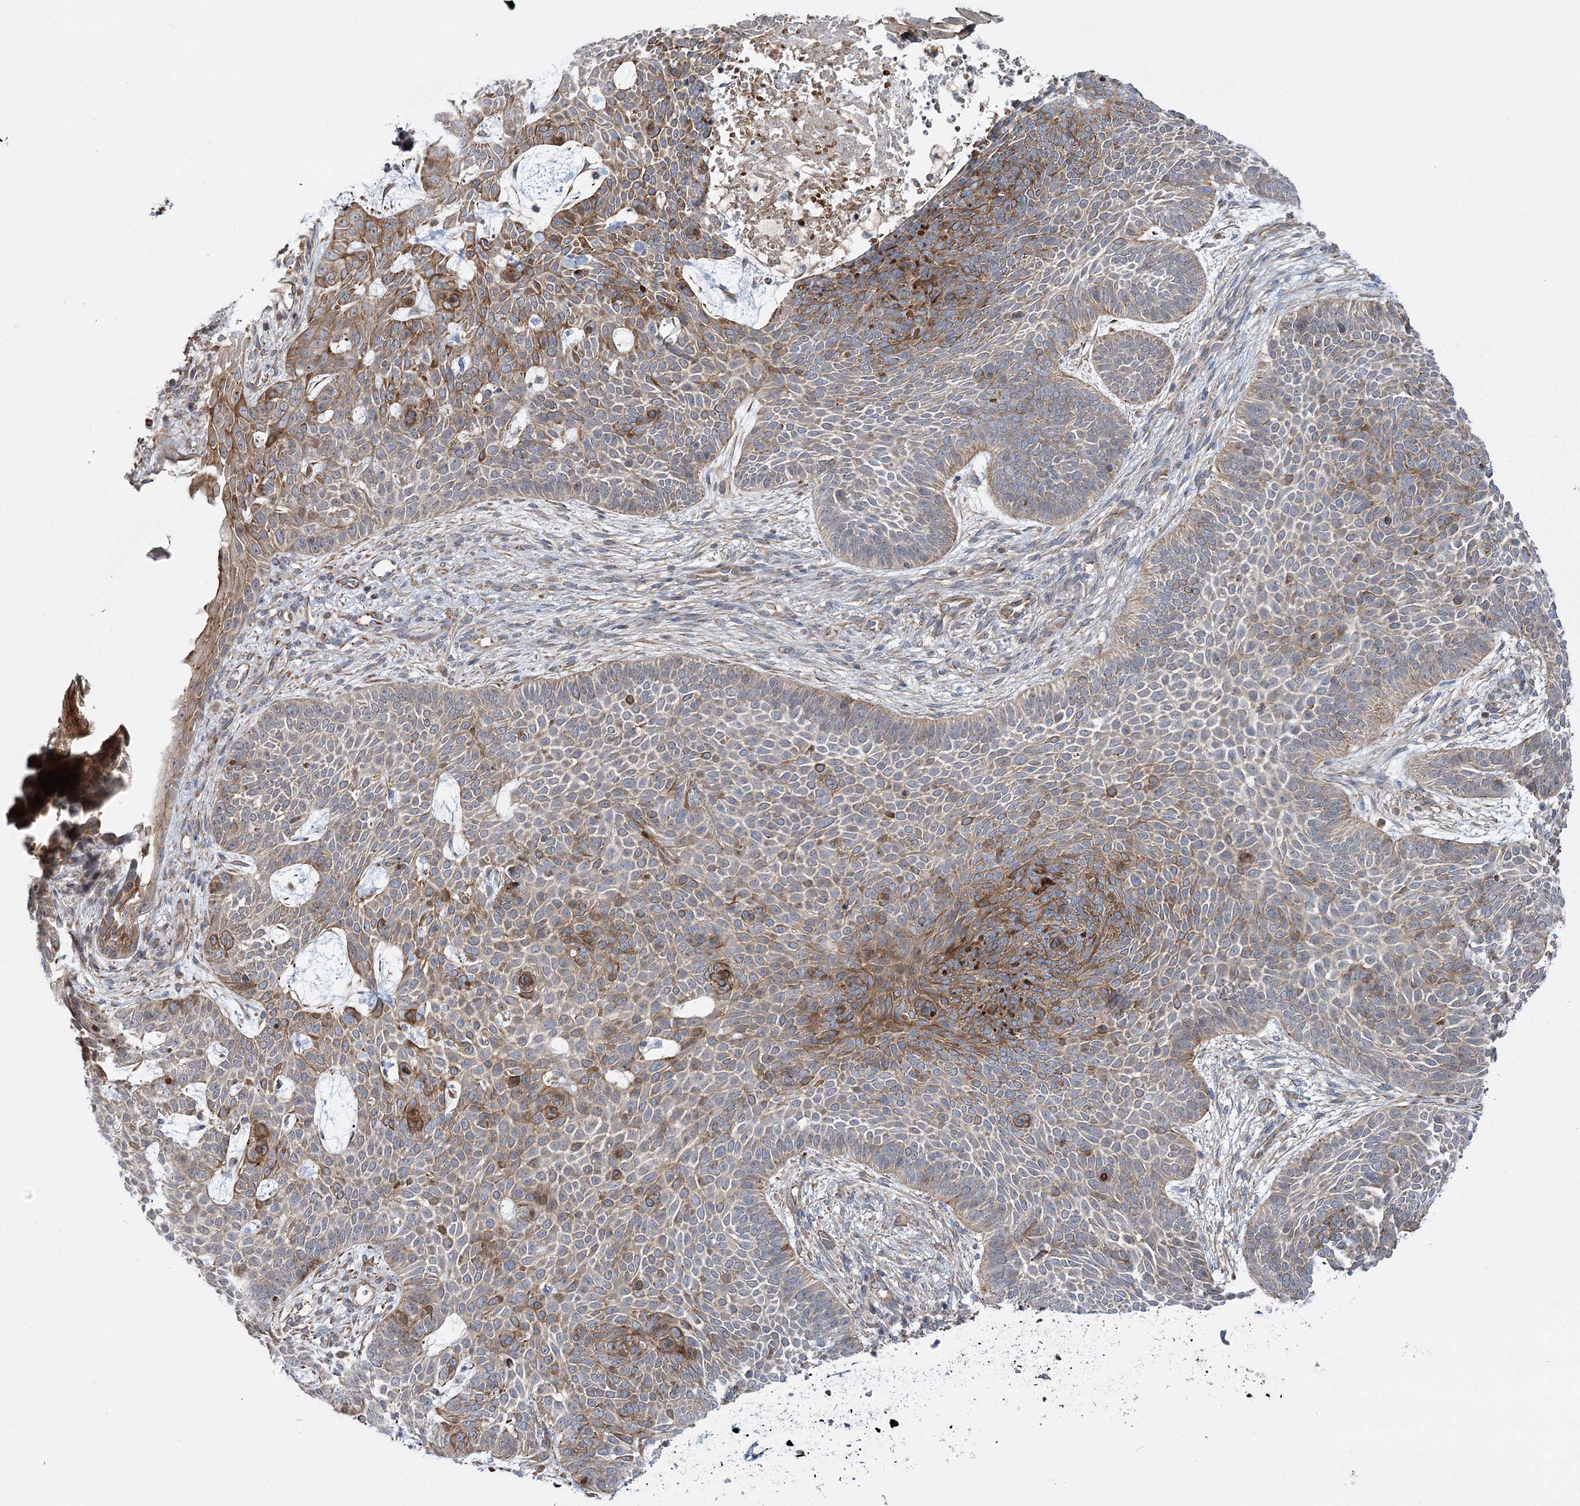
{"staining": {"intensity": "moderate", "quantity": "25%-75%", "location": "cytoplasmic/membranous"}, "tissue": "skin cancer", "cell_type": "Tumor cells", "image_type": "cancer", "snomed": [{"axis": "morphology", "description": "Basal cell carcinoma"}, {"axis": "topography", "description": "Skin"}], "caption": "Moderate cytoplasmic/membranous protein staining is seen in about 25%-75% of tumor cells in basal cell carcinoma (skin).", "gene": "KIAA0825", "patient": {"sex": "male", "age": 85}}